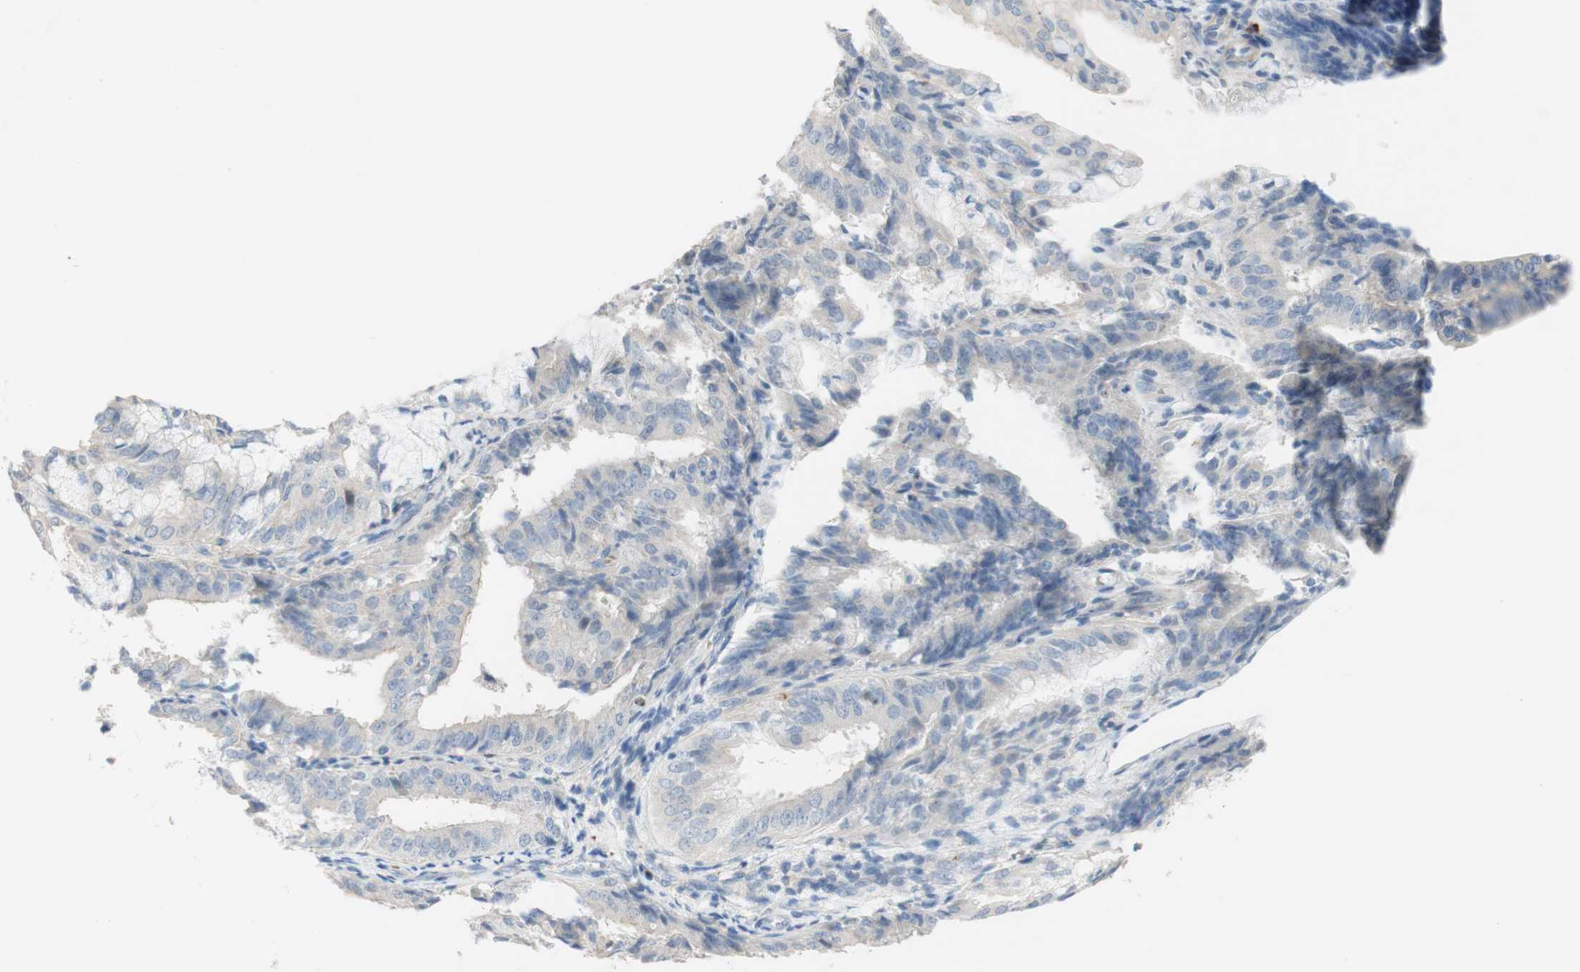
{"staining": {"intensity": "negative", "quantity": "none", "location": "none"}, "tissue": "endometrial cancer", "cell_type": "Tumor cells", "image_type": "cancer", "snomed": [{"axis": "morphology", "description": "Adenocarcinoma, NOS"}, {"axis": "topography", "description": "Endometrium"}], "caption": "The IHC micrograph has no significant positivity in tumor cells of endometrial cancer tissue. Brightfield microscopy of IHC stained with DAB (3,3'-diaminobenzidine) (brown) and hematoxylin (blue), captured at high magnification.", "gene": "MANEA", "patient": {"sex": "female", "age": 63}}